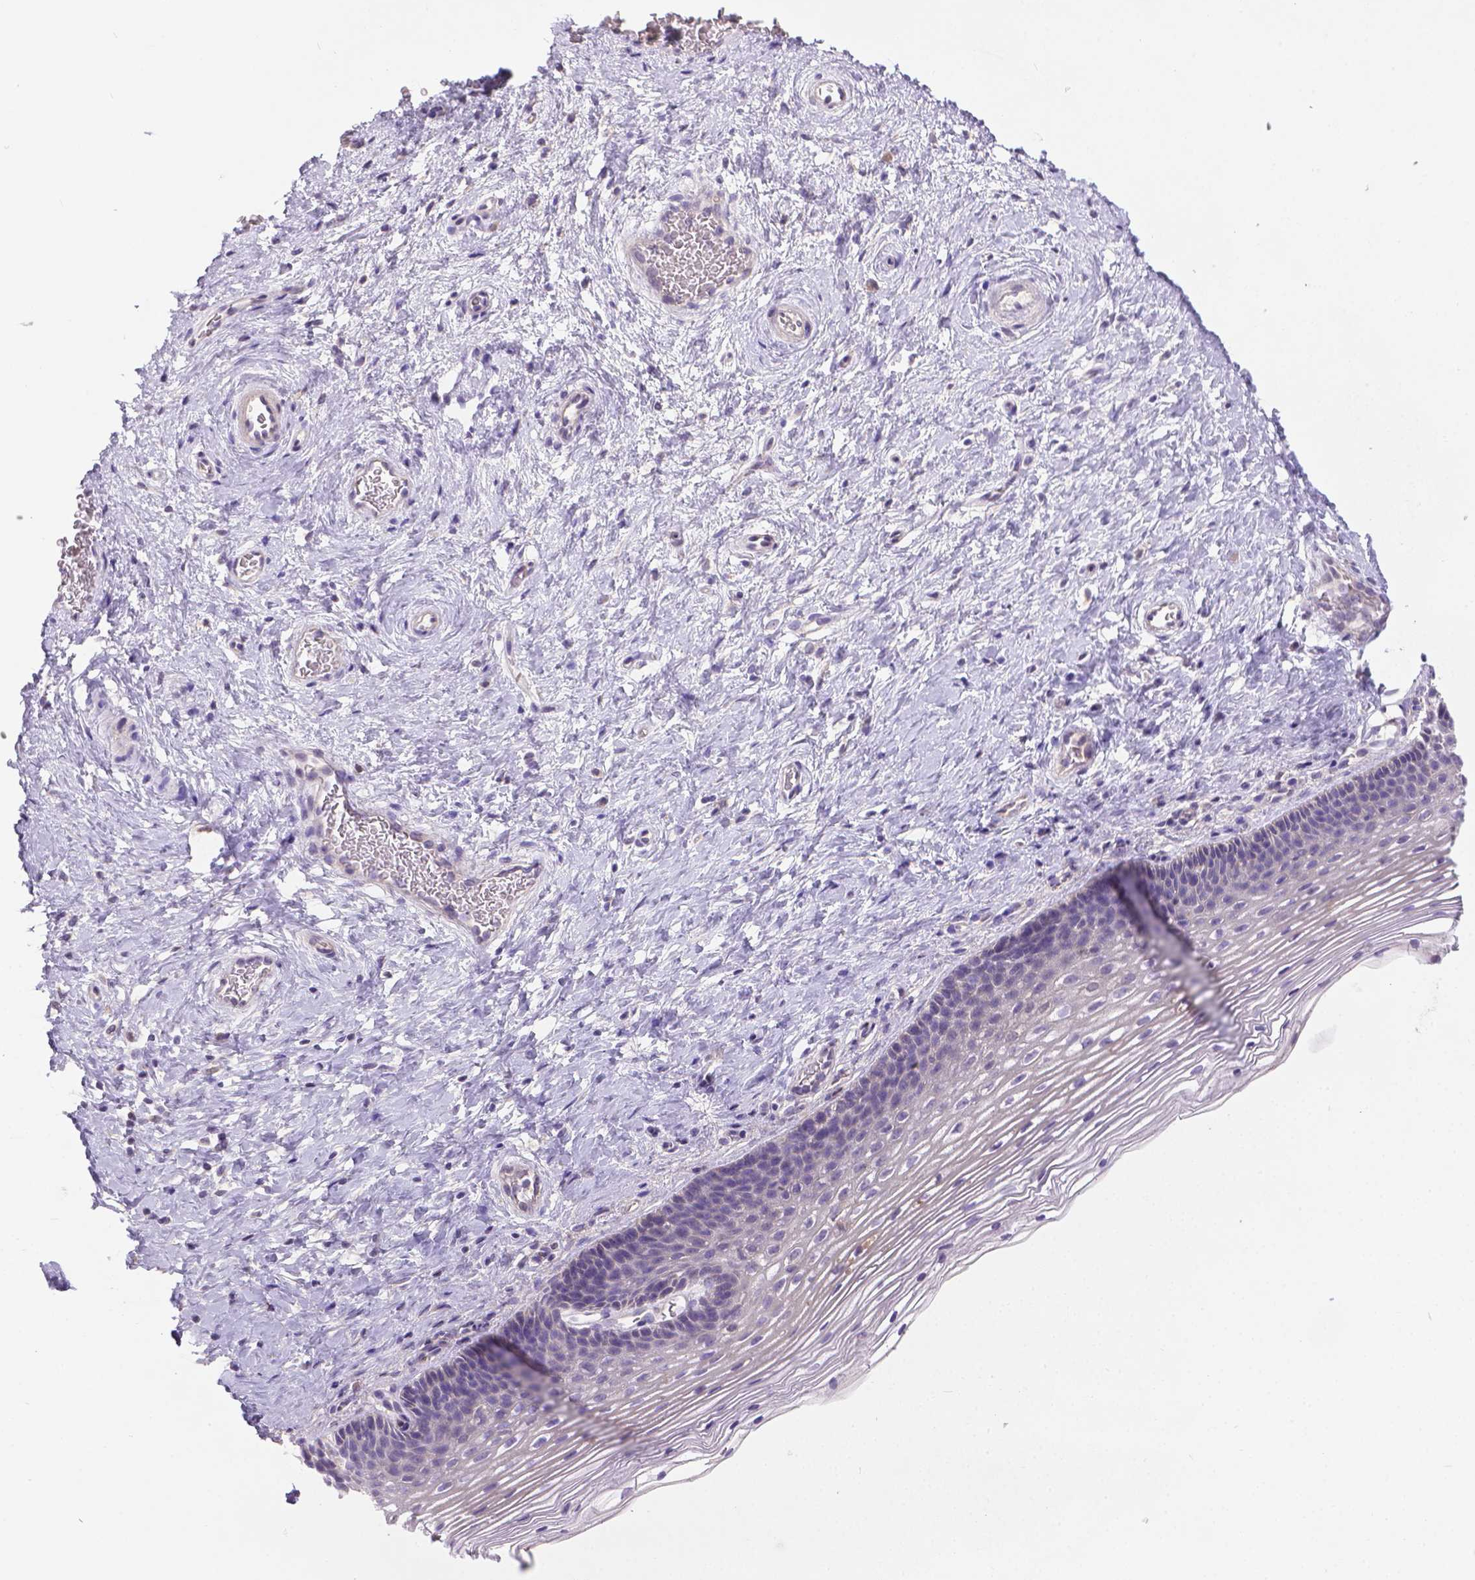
{"staining": {"intensity": "negative", "quantity": "none", "location": "none"}, "tissue": "cervix", "cell_type": "Glandular cells", "image_type": "normal", "snomed": [{"axis": "morphology", "description": "Normal tissue, NOS"}, {"axis": "topography", "description": "Cervix"}], "caption": "A high-resolution image shows IHC staining of normal cervix, which demonstrates no significant staining in glandular cells. (Stains: DAB immunohistochemistry (IHC) with hematoxylin counter stain, Microscopy: brightfield microscopy at high magnification).", "gene": "TM4SF18", "patient": {"sex": "female", "age": 34}}